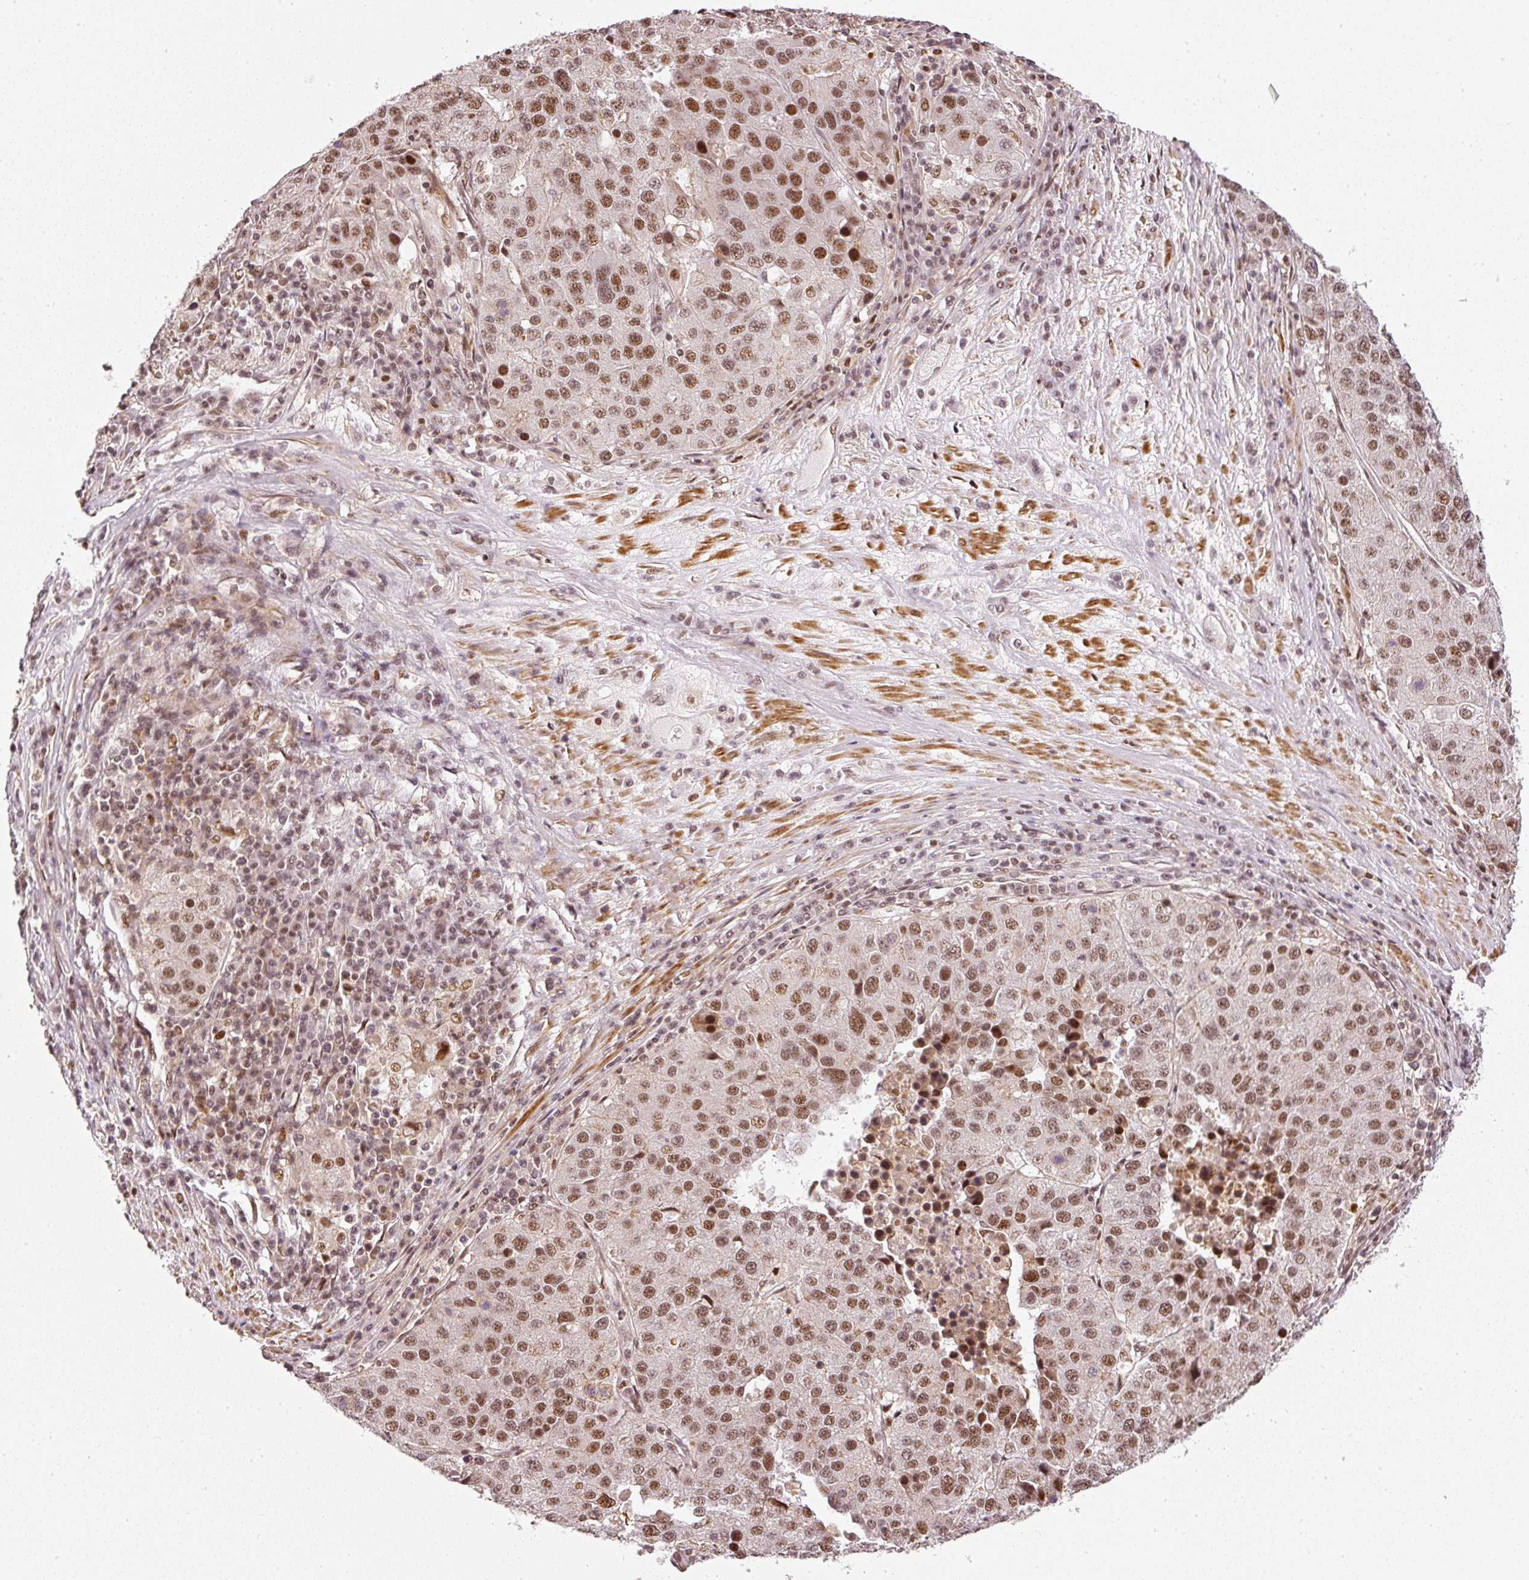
{"staining": {"intensity": "moderate", "quantity": ">75%", "location": "nuclear"}, "tissue": "stomach cancer", "cell_type": "Tumor cells", "image_type": "cancer", "snomed": [{"axis": "morphology", "description": "Adenocarcinoma, NOS"}, {"axis": "topography", "description": "Stomach"}], "caption": "Stomach cancer (adenocarcinoma) stained with DAB (3,3'-diaminobenzidine) immunohistochemistry shows medium levels of moderate nuclear expression in approximately >75% of tumor cells.", "gene": "THOC6", "patient": {"sex": "male", "age": 71}}